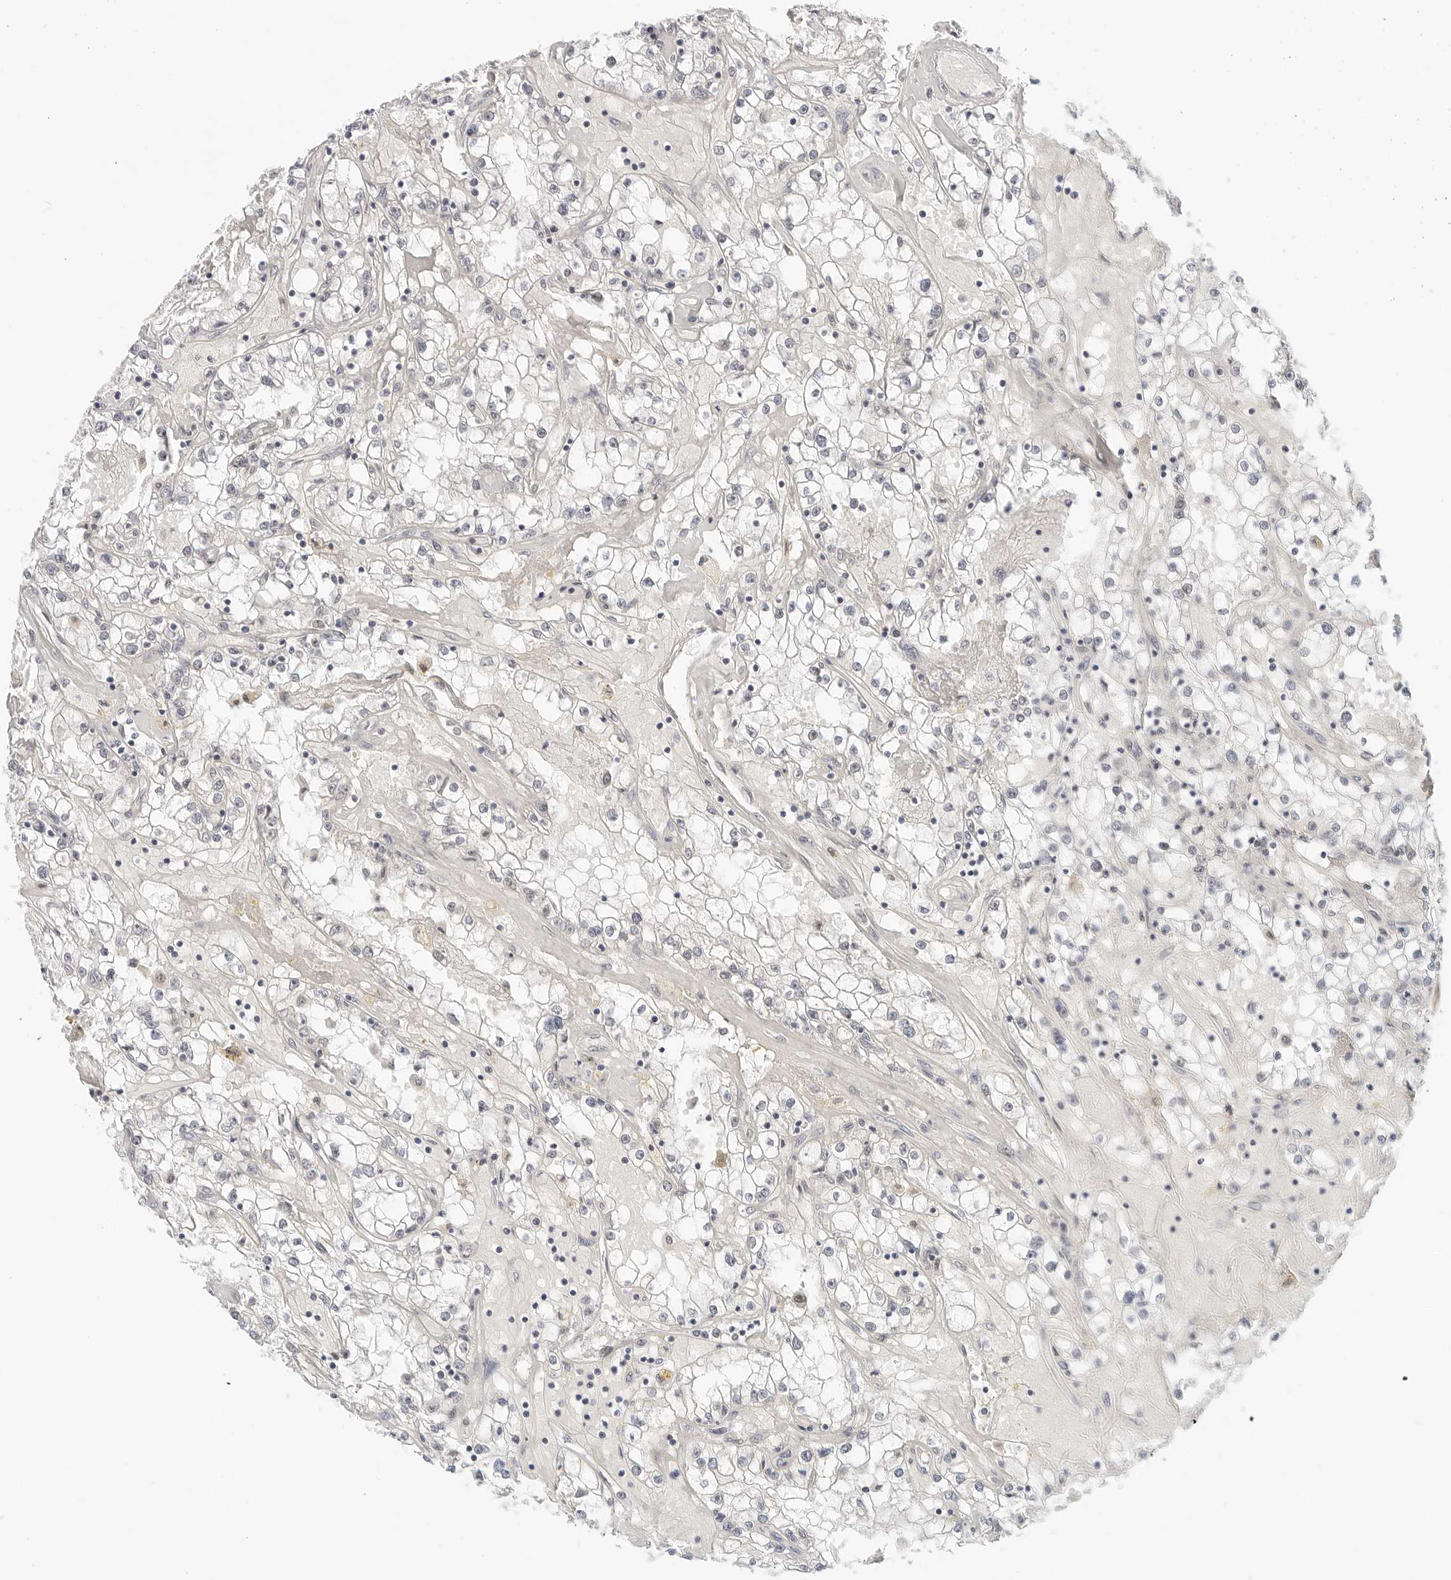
{"staining": {"intensity": "negative", "quantity": "none", "location": "none"}, "tissue": "renal cancer", "cell_type": "Tumor cells", "image_type": "cancer", "snomed": [{"axis": "morphology", "description": "Adenocarcinoma, NOS"}, {"axis": "topography", "description": "Kidney"}], "caption": "This is a micrograph of IHC staining of adenocarcinoma (renal), which shows no expression in tumor cells.", "gene": "TSEN2", "patient": {"sex": "male", "age": 56}}